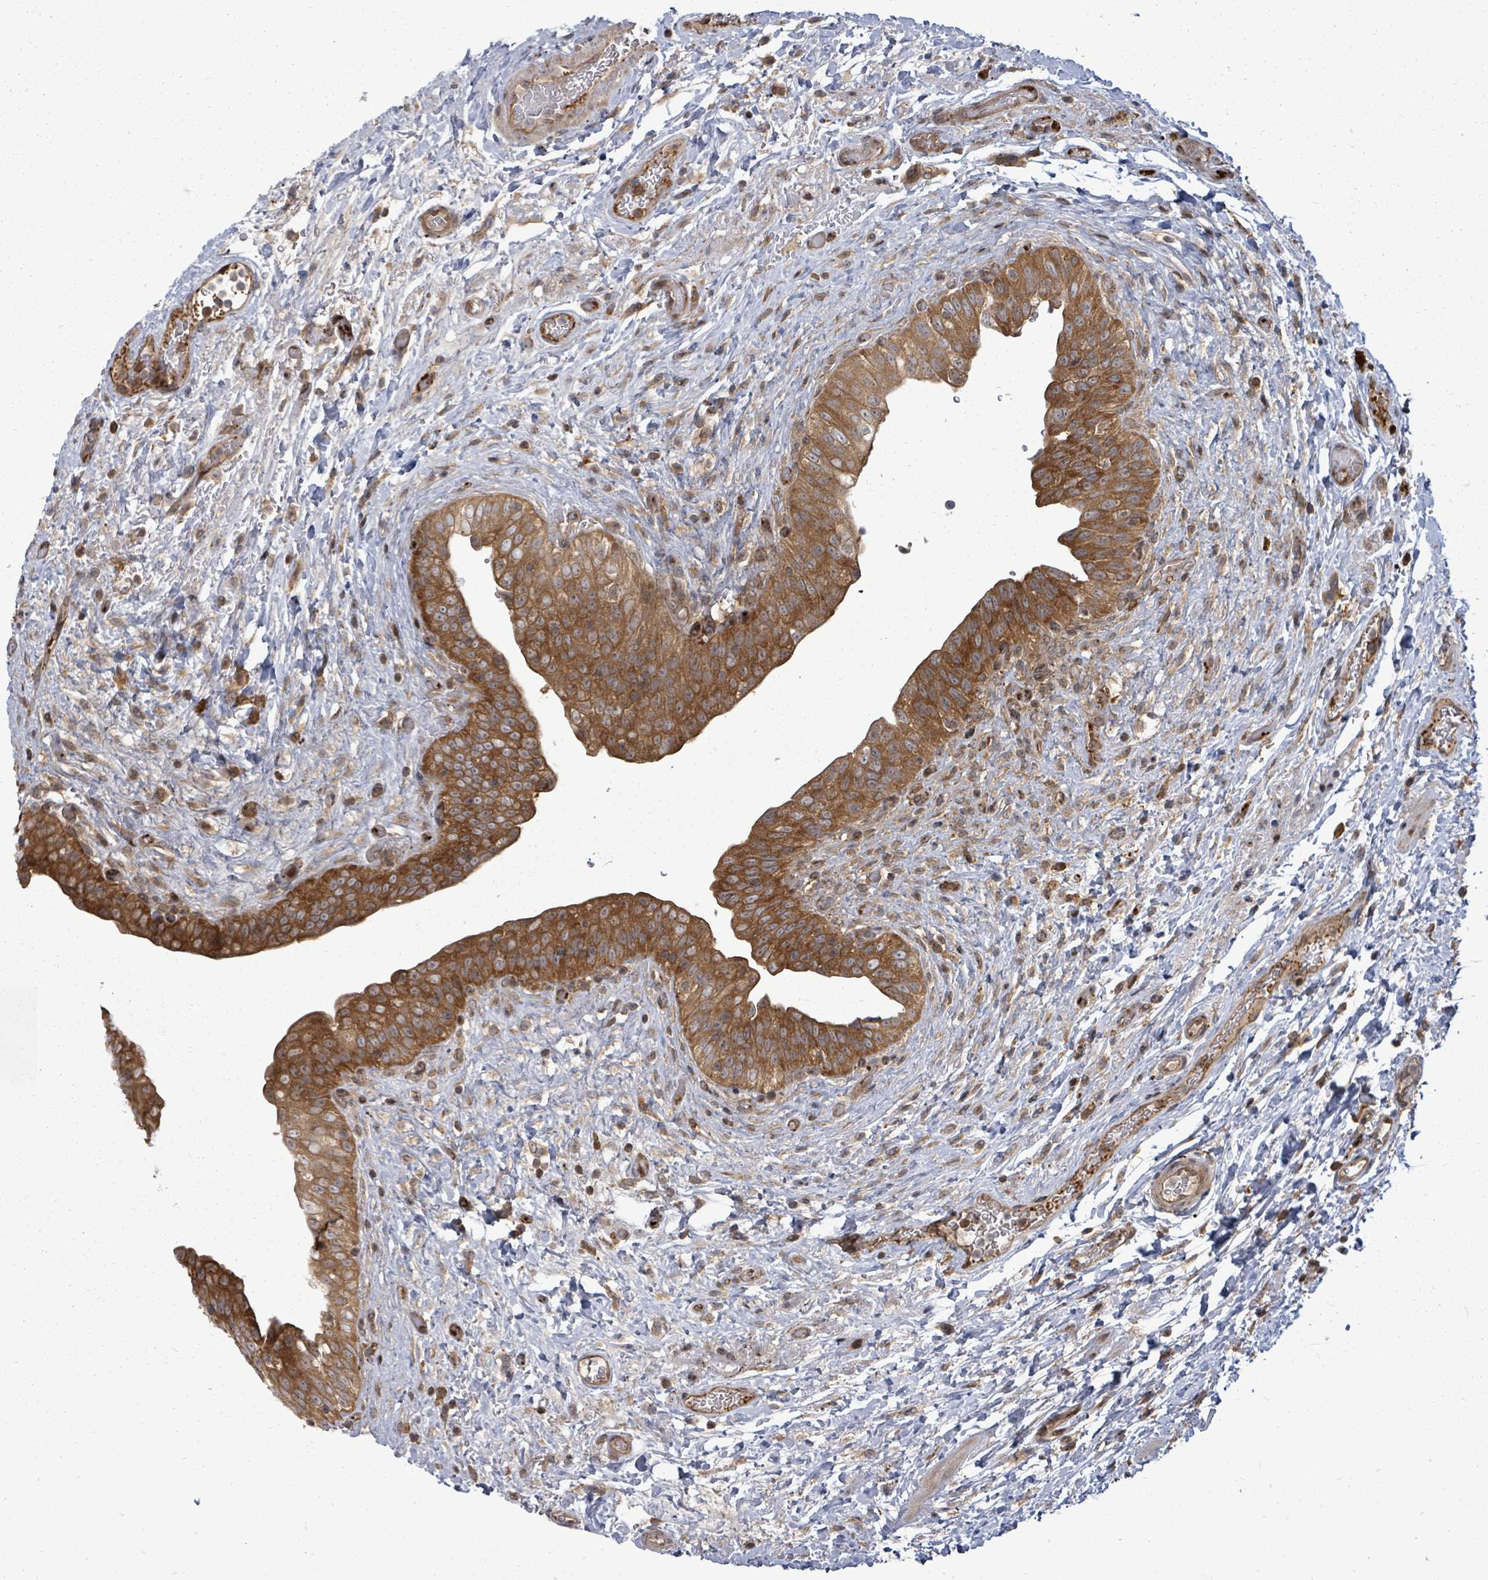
{"staining": {"intensity": "strong", "quantity": ">75%", "location": "cytoplasmic/membranous"}, "tissue": "urinary bladder", "cell_type": "Urothelial cells", "image_type": "normal", "snomed": [{"axis": "morphology", "description": "Normal tissue, NOS"}, {"axis": "topography", "description": "Urinary bladder"}], "caption": "Immunohistochemical staining of benign urinary bladder shows high levels of strong cytoplasmic/membranous expression in about >75% of urothelial cells.", "gene": "EIF3CL", "patient": {"sex": "male", "age": 69}}